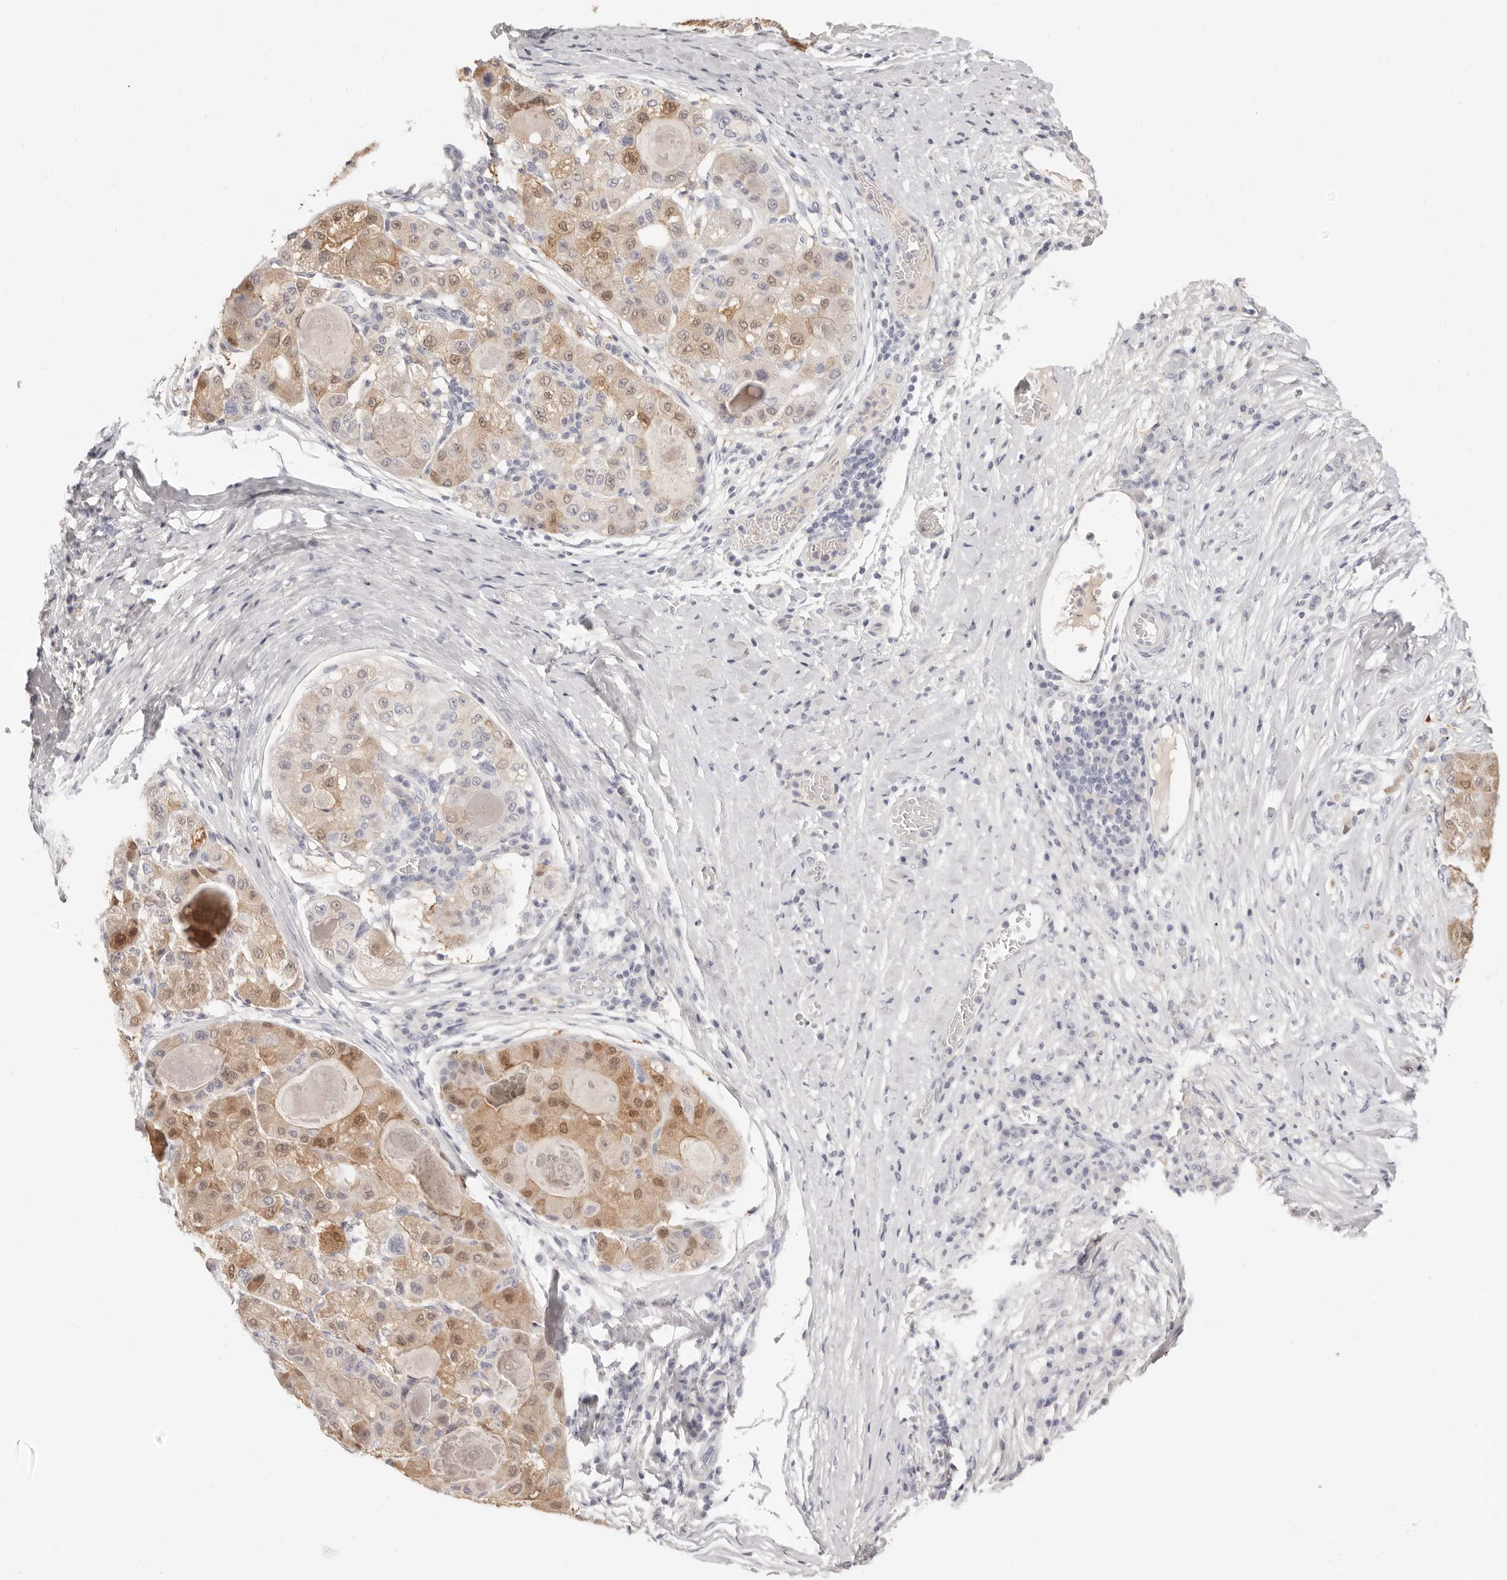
{"staining": {"intensity": "moderate", "quantity": "25%-75%", "location": "cytoplasmic/membranous,nuclear"}, "tissue": "liver cancer", "cell_type": "Tumor cells", "image_type": "cancer", "snomed": [{"axis": "morphology", "description": "Carcinoma, Hepatocellular, NOS"}, {"axis": "topography", "description": "Liver"}], "caption": "Protein expression analysis of human liver cancer reveals moderate cytoplasmic/membranous and nuclear expression in approximately 25%-75% of tumor cells. (DAB IHC, brown staining for protein, blue staining for nuclei).", "gene": "FABP1", "patient": {"sex": "male", "age": 80}}